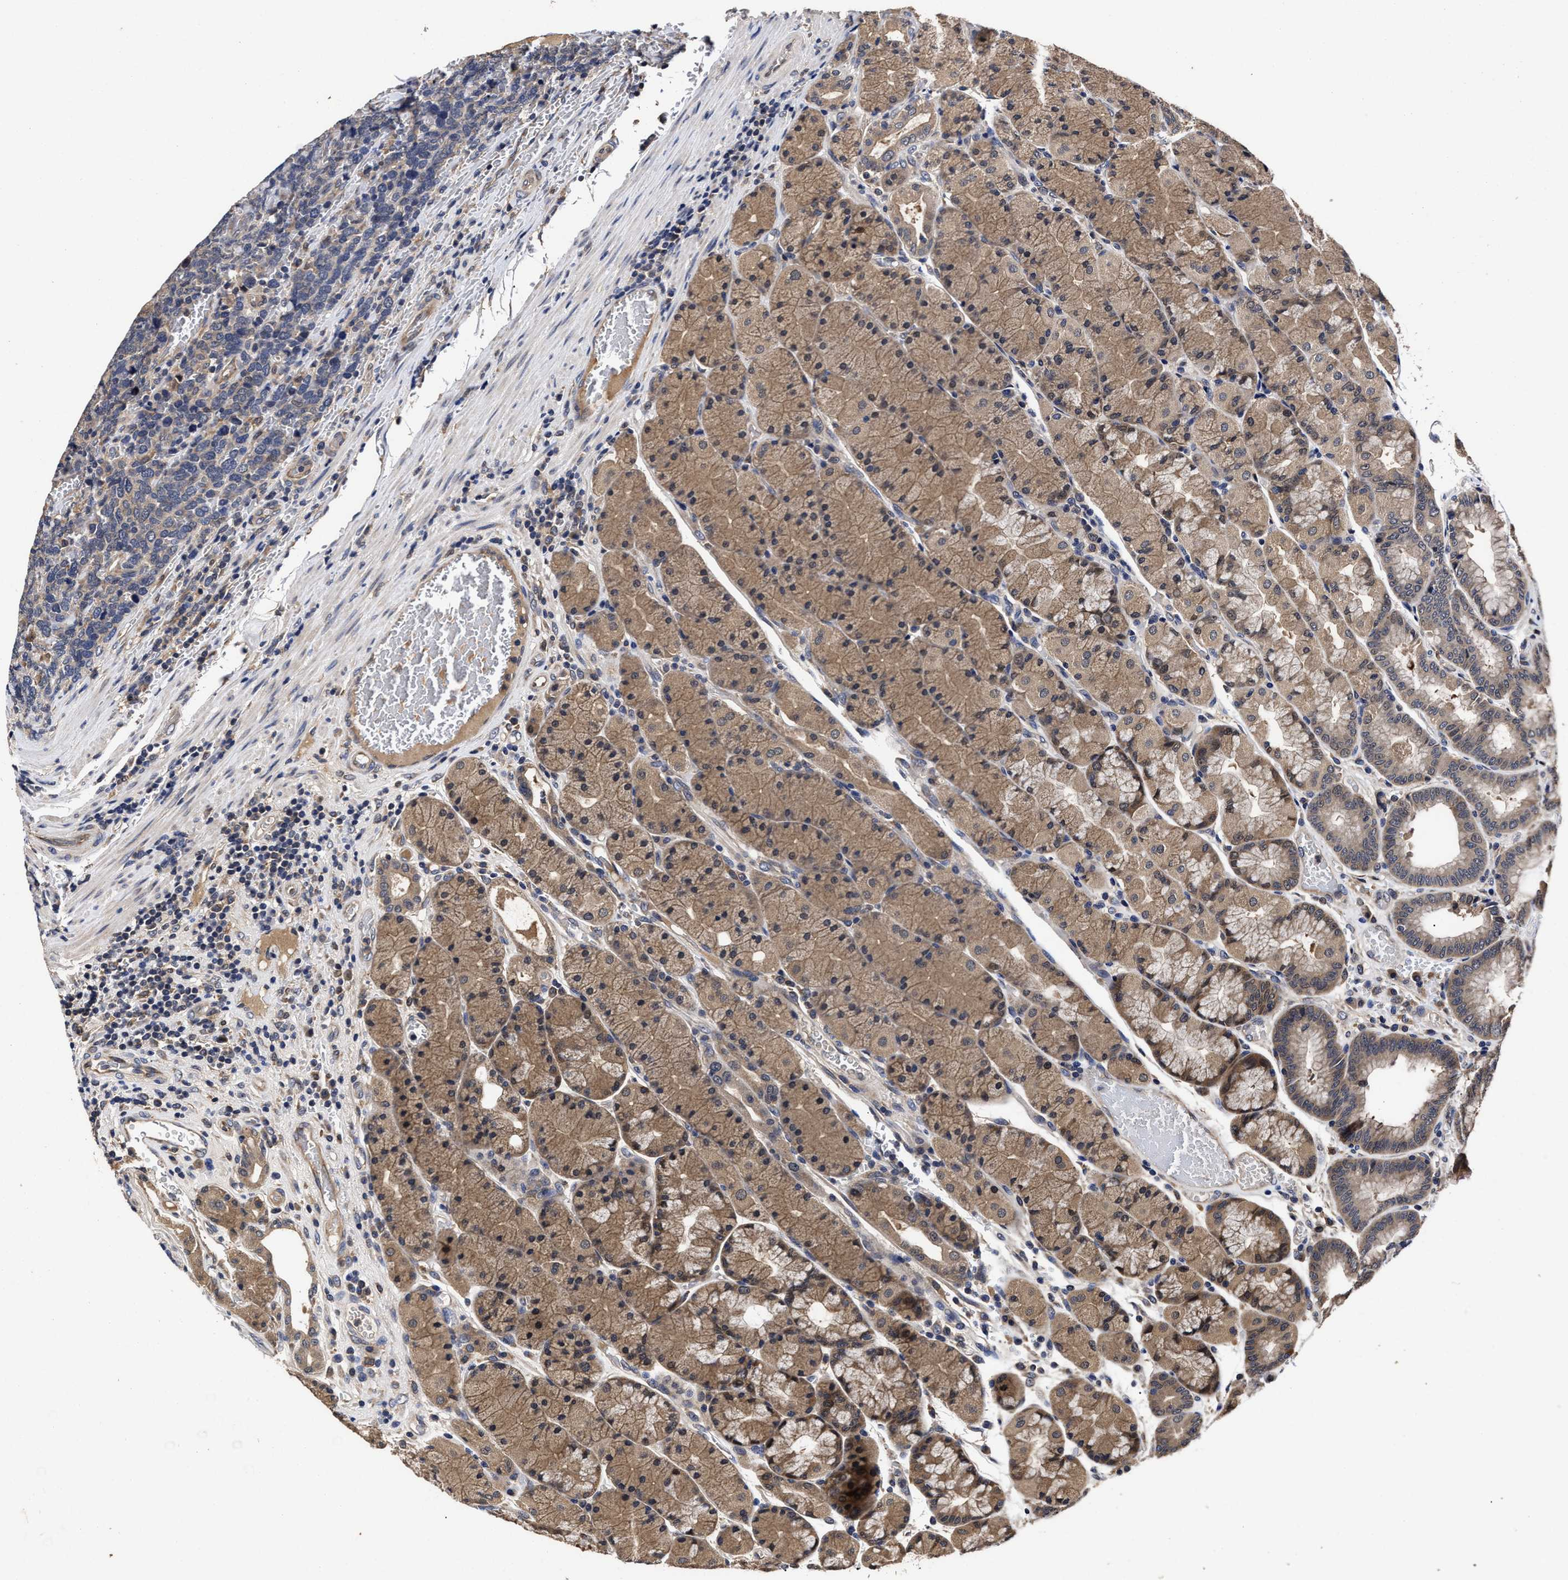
{"staining": {"intensity": "moderate", "quantity": ">75%", "location": "cytoplasmic/membranous"}, "tissue": "stomach", "cell_type": "Glandular cells", "image_type": "normal", "snomed": [{"axis": "morphology", "description": "Normal tissue, NOS"}, {"axis": "morphology", "description": "Carcinoid, malignant, NOS"}, {"axis": "topography", "description": "Stomach, upper"}], "caption": "Stomach stained with DAB (3,3'-diaminobenzidine) IHC displays medium levels of moderate cytoplasmic/membranous expression in about >75% of glandular cells.", "gene": "SOCS5", "patient": {"sex": "male", "age": 39}}